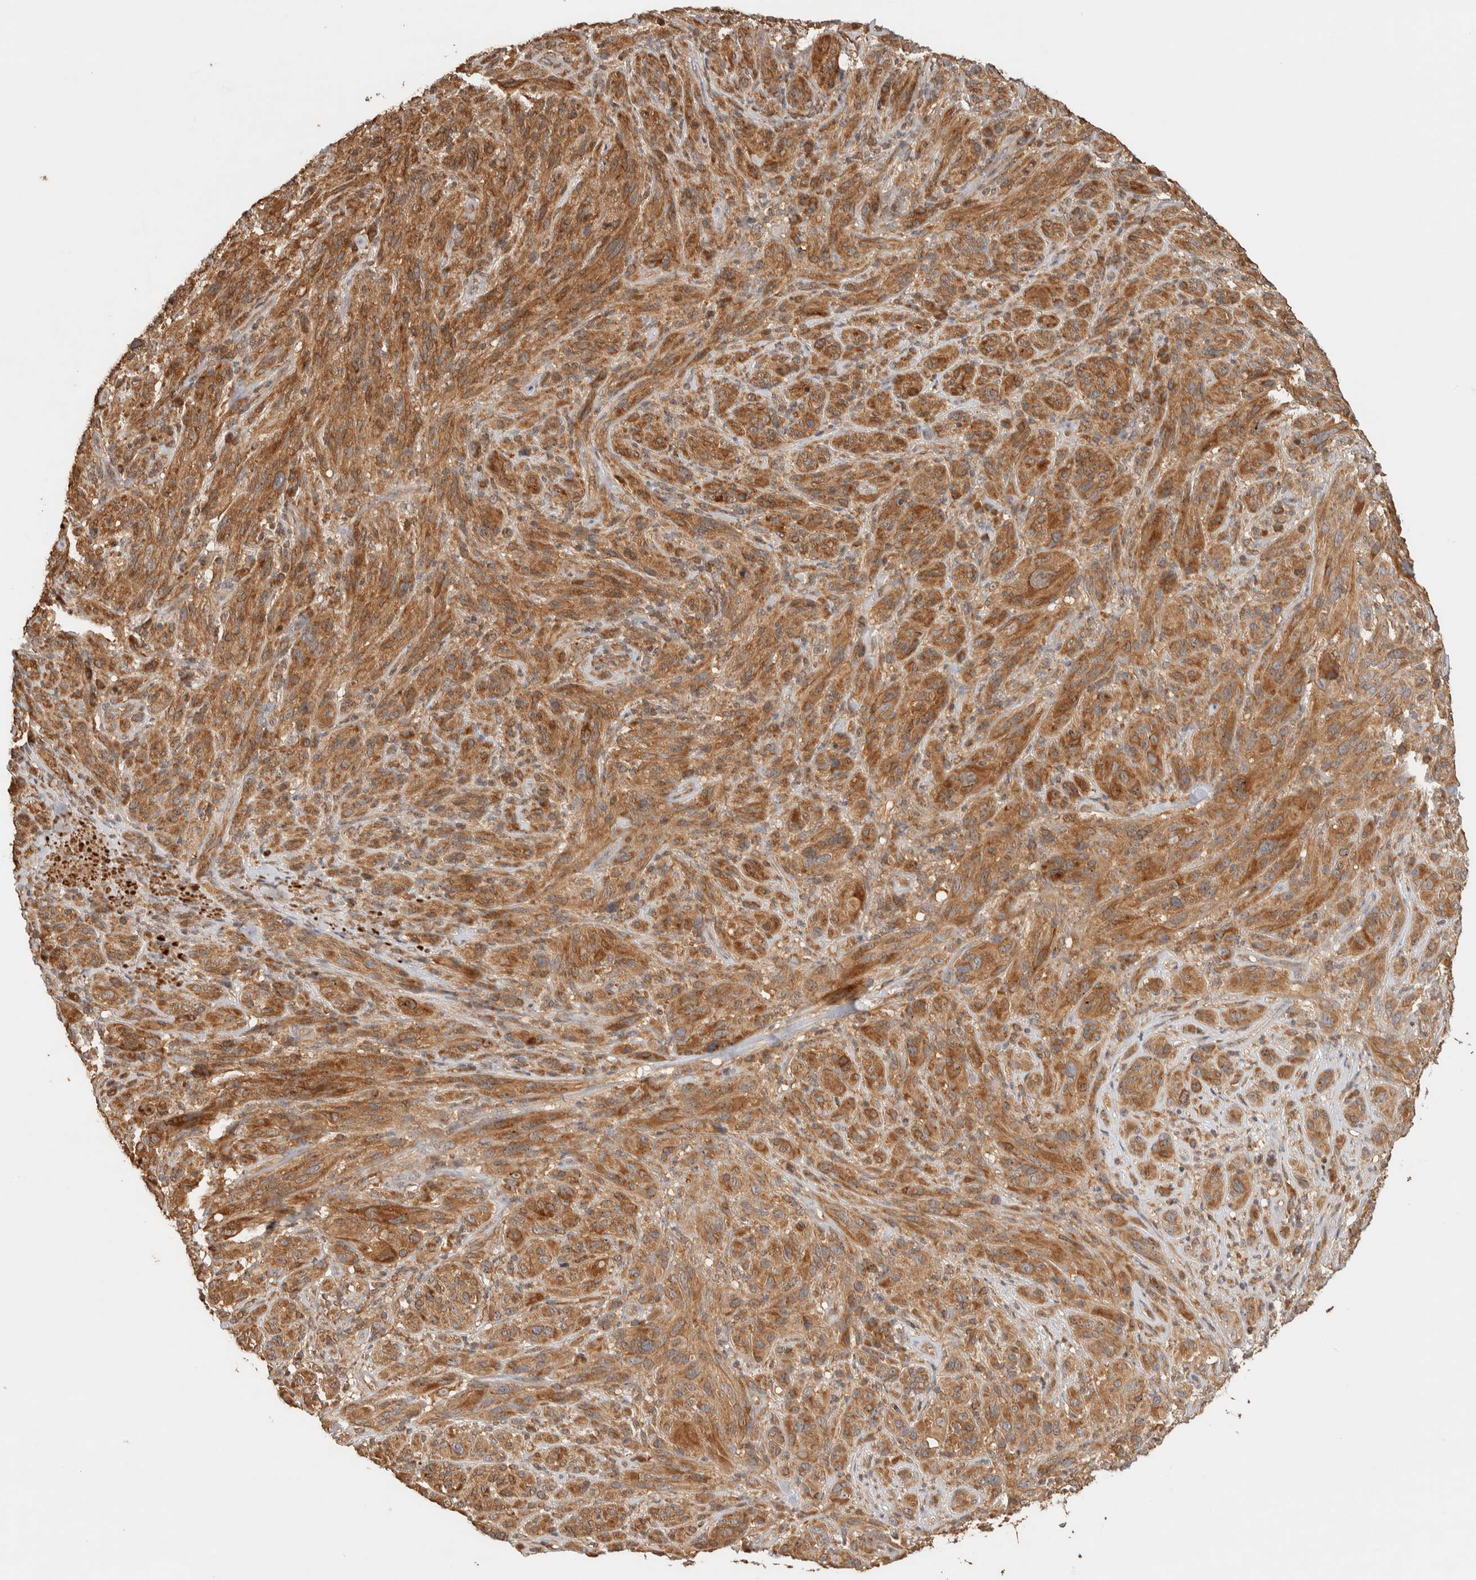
{"staining": {"intensity": "strong", "quantity": ">75%", "location": "cytoplasmic/membranous"}, "tissue": "melanoma", "cell_type": "Tumor cells", "image_type": "cancer", "snomed": [{"axis": "morphology", "description": "Malignant melanoma, NOS"}, {"axis": "topography", "description": "Skin of head"}], "caption": "A high amount of strong cytoplasmic/membranous staining is seen in approximately >75% of tumor cells in melanoma tissue.", "gene": "TTI2", "patient": {"sex": "male", "age": 96}}